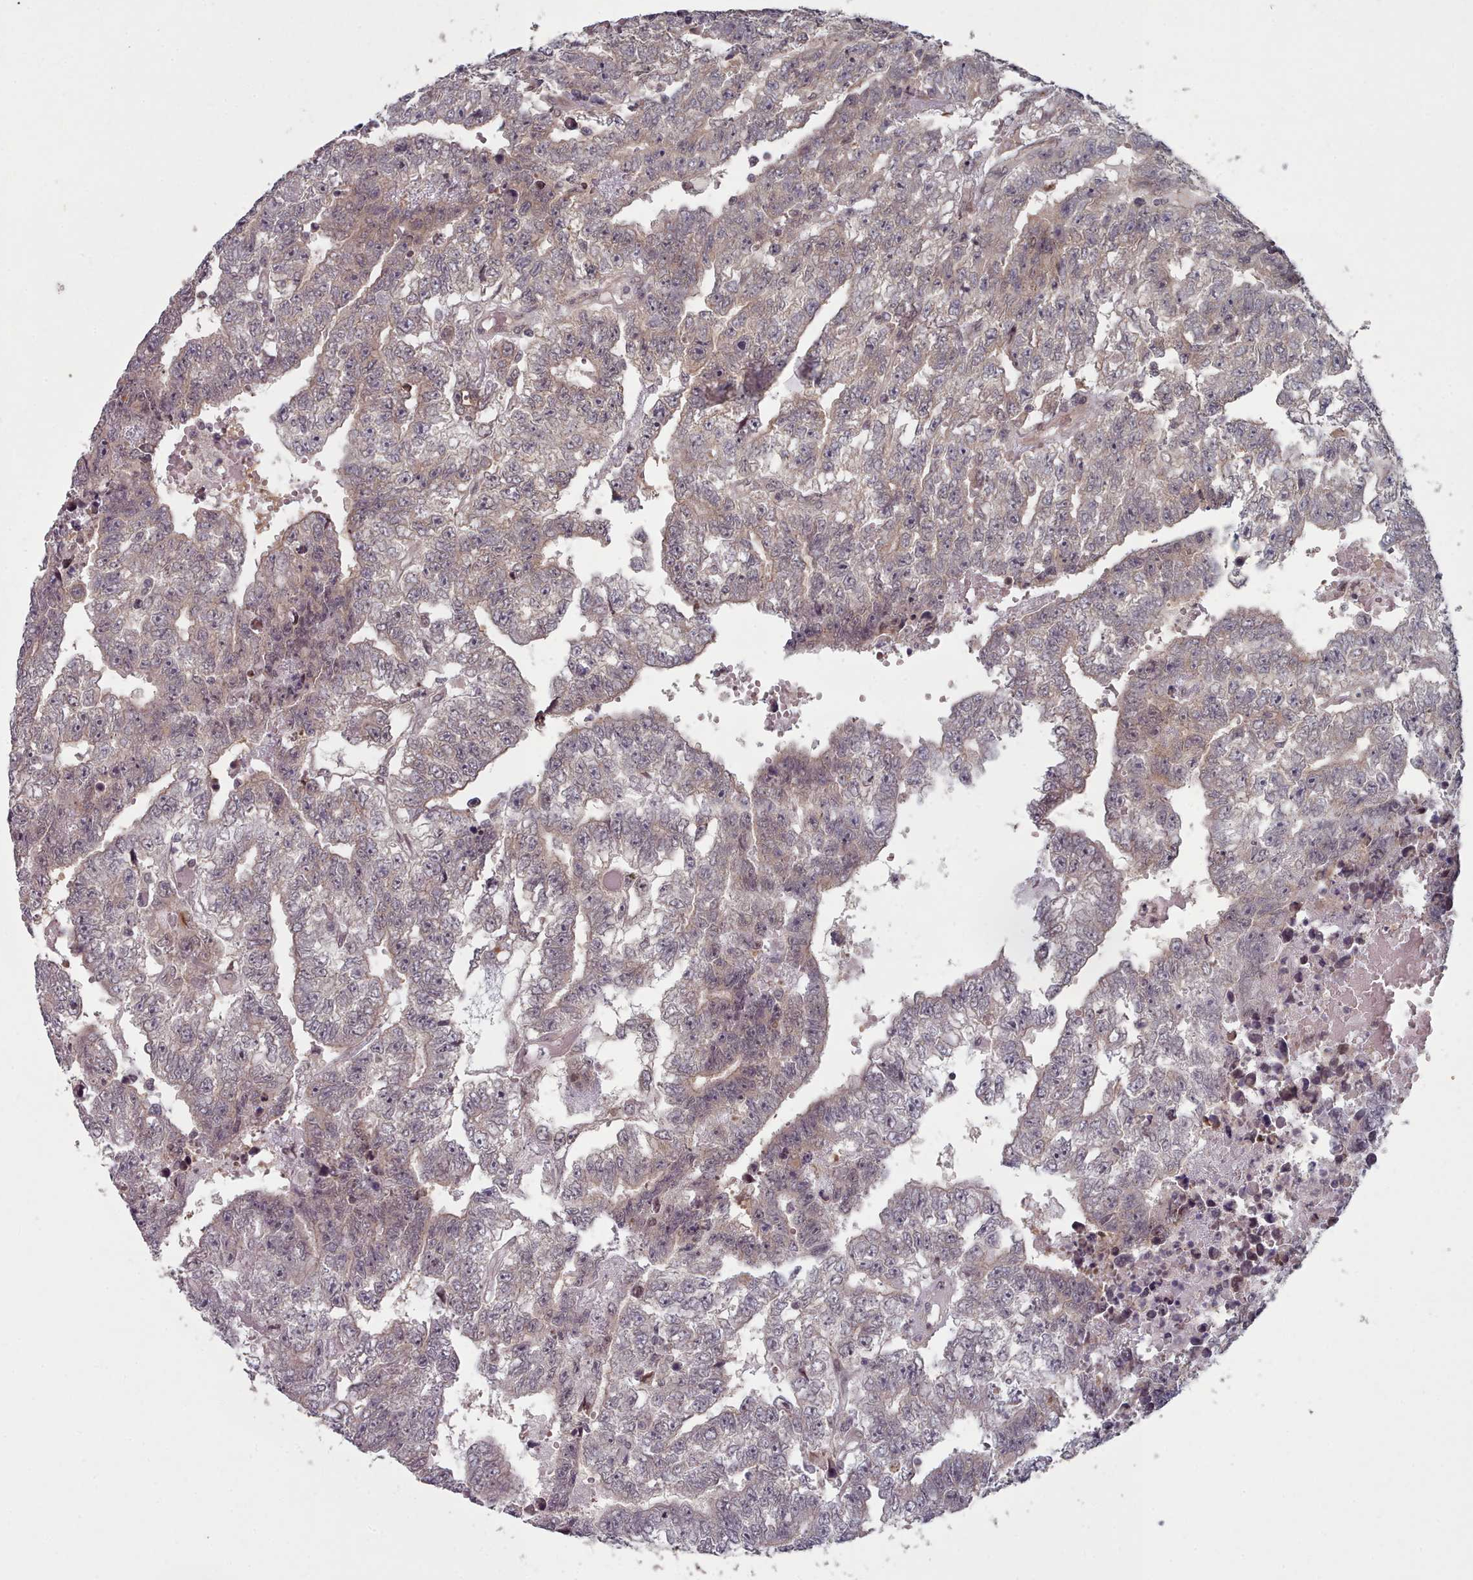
{"staining": {"intensity": "negative", "quantity": "none", "location": "none"}, "tissue": "testis cancer", "cell_type": "Tumor cells", "image_type": "cancer", "snomed": [{"axis": "morphology", "description": "Carcinoma, Embryonal, NOS"}, {"axis": "topography", "description": "Testis"}], "caption": "Testis cancer was stained to show a protein in brown. There is no significant staining in tumor cells.", "gene": "HYAL3", "patient": {"sex": "male", "age": 25}}